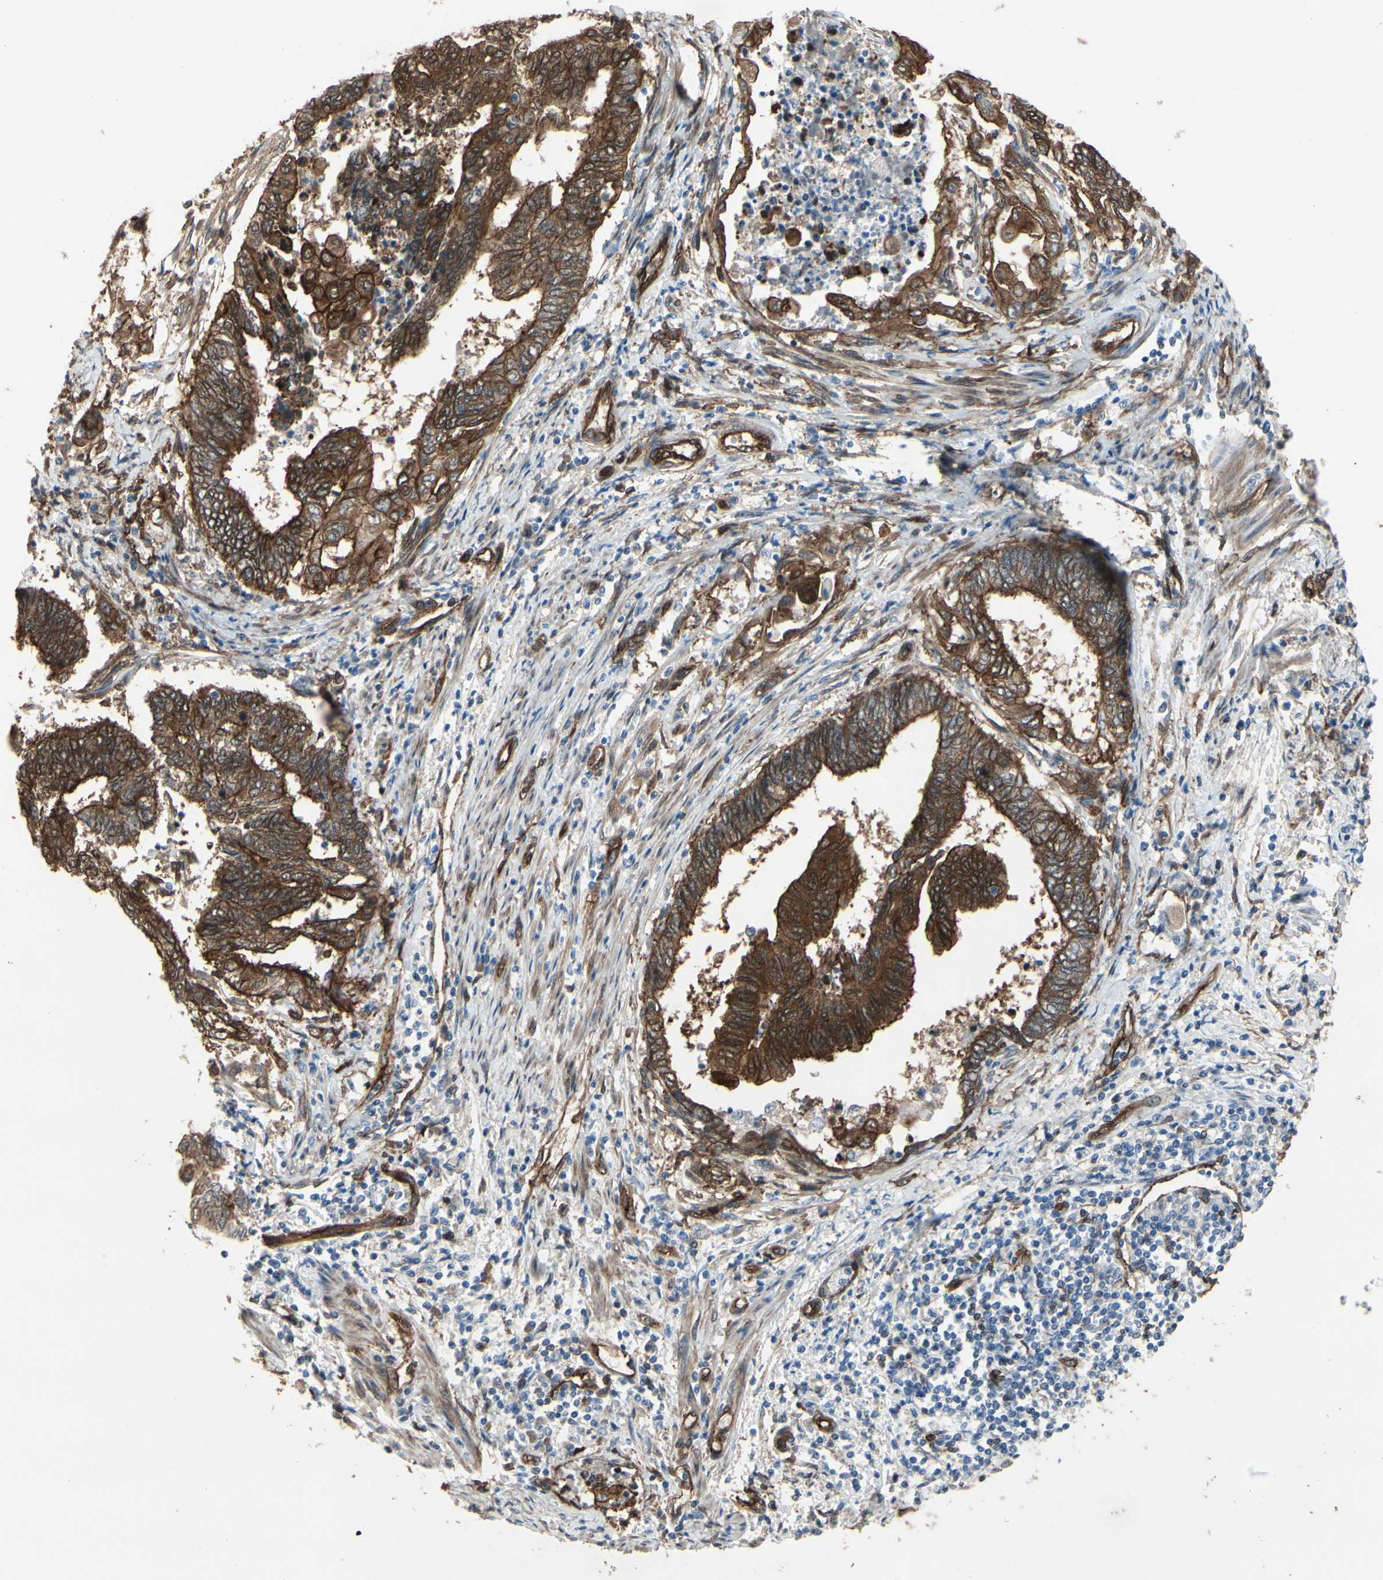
{"staining": {"intensity": "moderate", "quantity": ">75%", "location": "cytoplasmic/membranous"}, "tissue": "endometrial cancer", "cell_type": "Tumor cells", "image_type": "cancer", "snomed": [{"axis": "morphology", "description": "Adenocarcinoma, NOS"}, {"axis": "topography", "description": "Uterus"}, {"axis": "topography", "description": "Endometrium"}], "caption": "Moderate cytoplasmic/membranous positivity for a protein is seen in approximately >75% of tumor cells of endometrial adenocarcinoma using immunohistochemistry (IHC).", "gene": "CTTNBP2", "patient": {"sex": "female", "age": 70}}